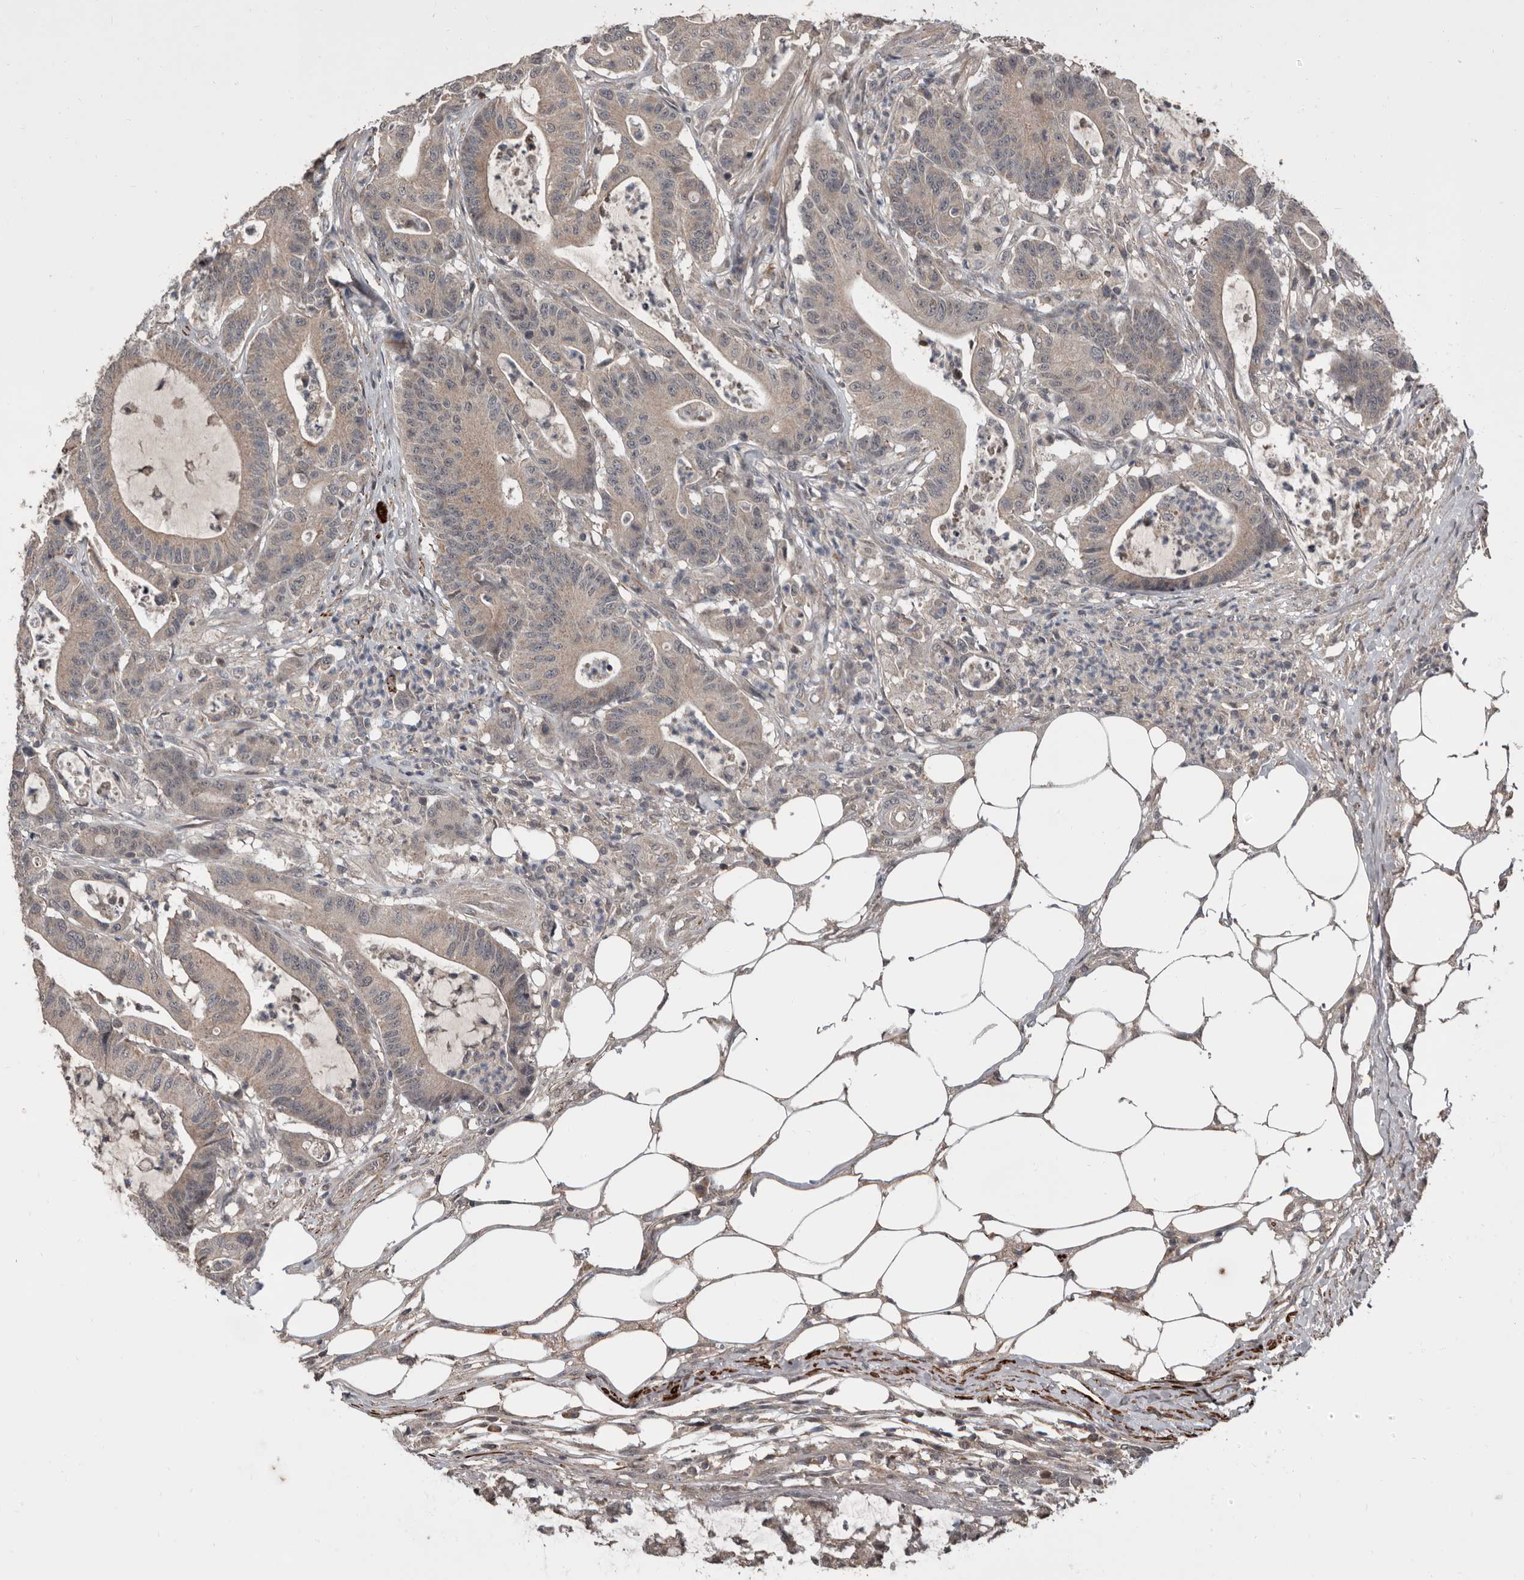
{"staining": {"intensity": "weak", "quantity": "25%-75%", "location": "cytoplasmic/membranous"}, "tissue": "colorectal cancer", "cell_type": "Tumor cells", "image_type": "cancer", "snomed": [{"axis": "morphology", "description": "Adenocarcinoma, NOS"}, {"axis": "topography", "description": "Colon"}], "caption": "Adenocarcinoma (colorectal) was stained to show a protein in brown. There is low levels of weak cytoplasmic/membranous expression in approximately 25%-75% of tumor cells.", "gene": "FGFR4", "patient": {"sex": "female", "age": 84}}